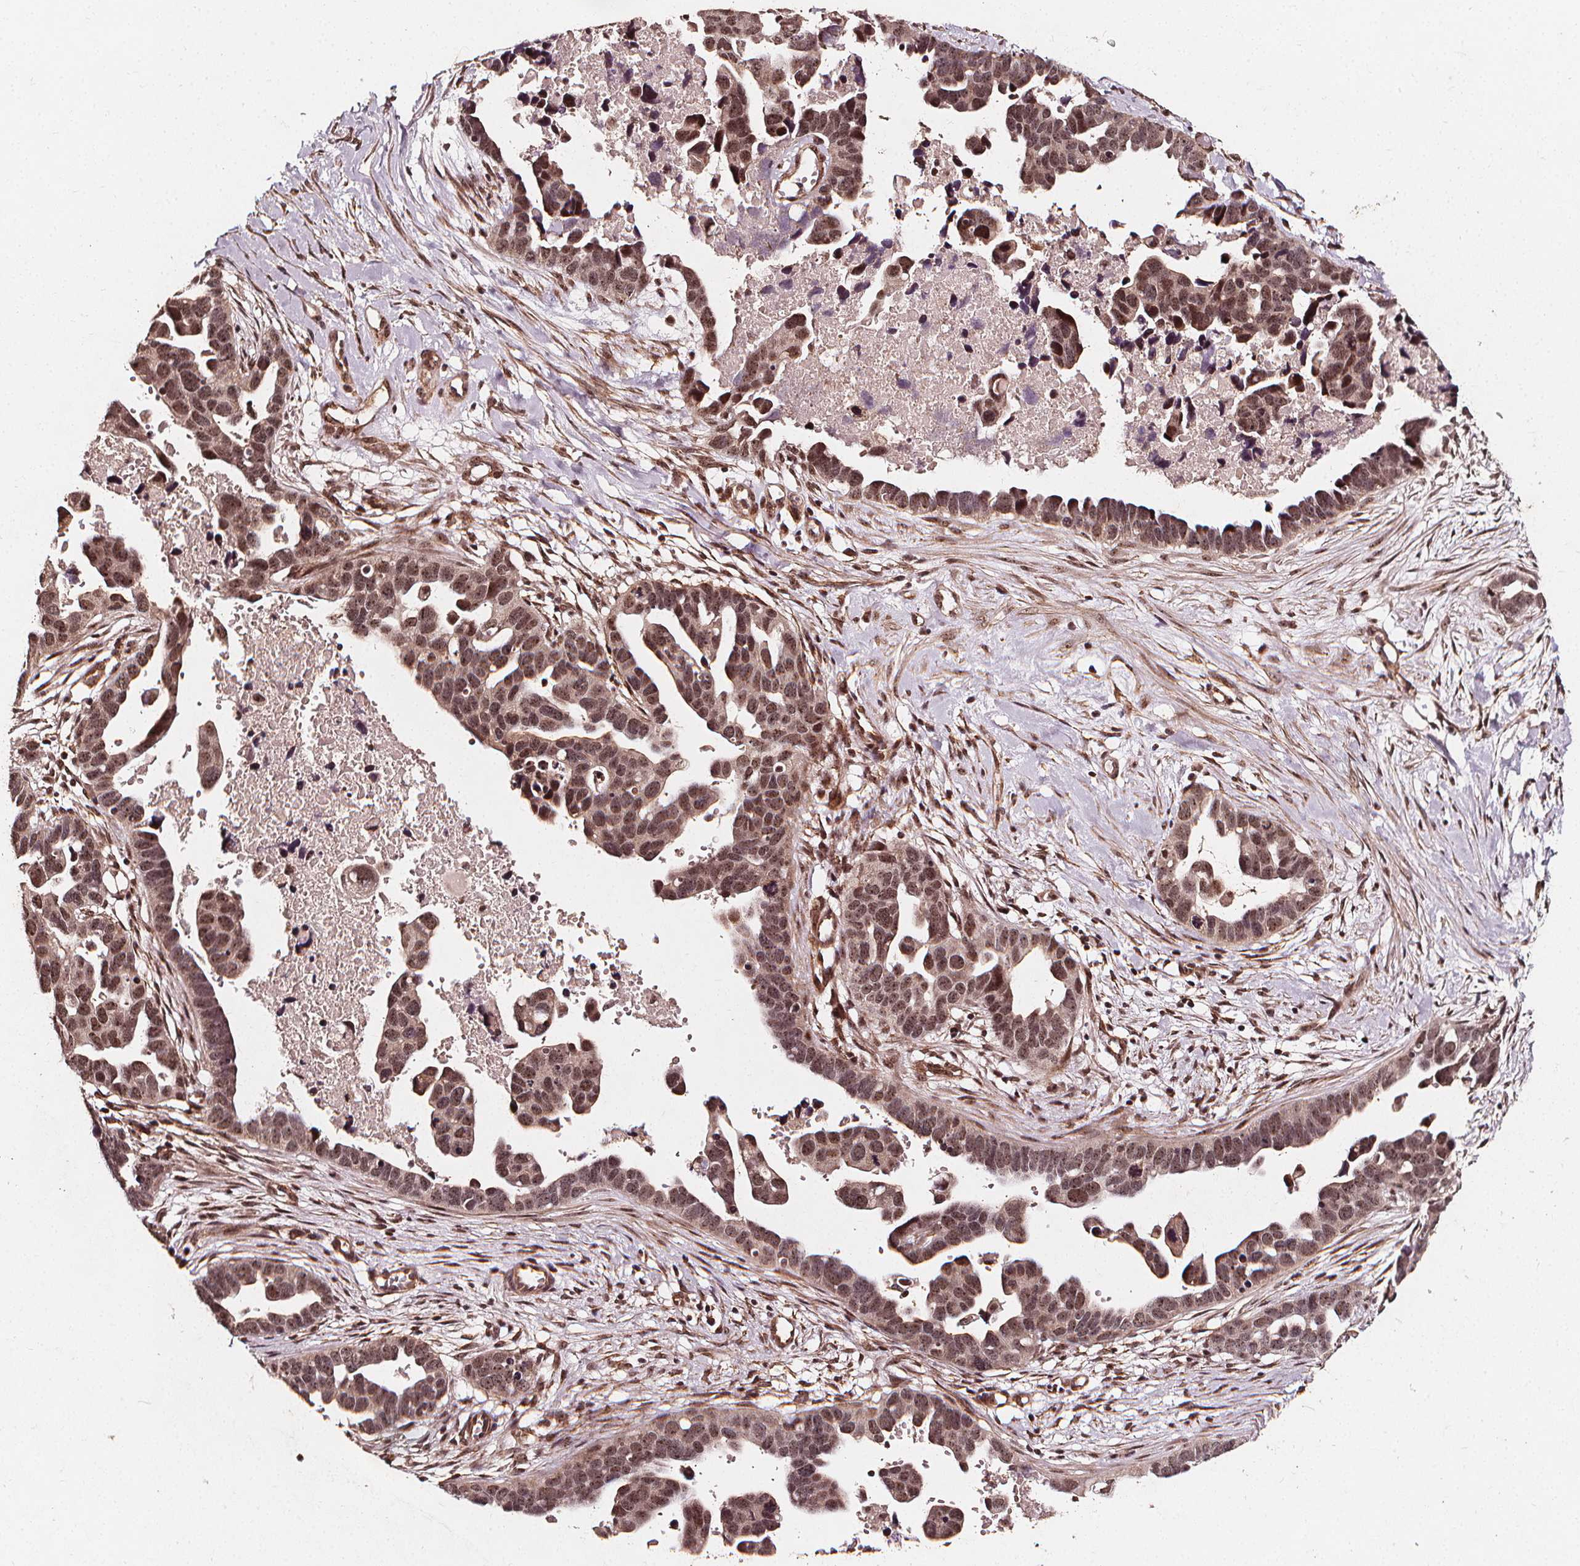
{"staining": {"intensity": "moderate", "quantity": ">75%", "location": "nuclear"}, "tissue": "ovarian cancer", "cell_type": "Tumor cells", "image_type": "cancer", "snomed": [{"axis": "morphology", "description": "Cystadenocarcinoma, serous, NOS"}, {"axis": "topography", "description": "Ovary"}], "caption": "Protein analysis of serous cystadenocarcinoma (ovarian) tissue shows moderate nuclear expression in about >75% of tumor cells.", "gene": "EXOSC9", "patient": {"sex": "female", "age": 54}}